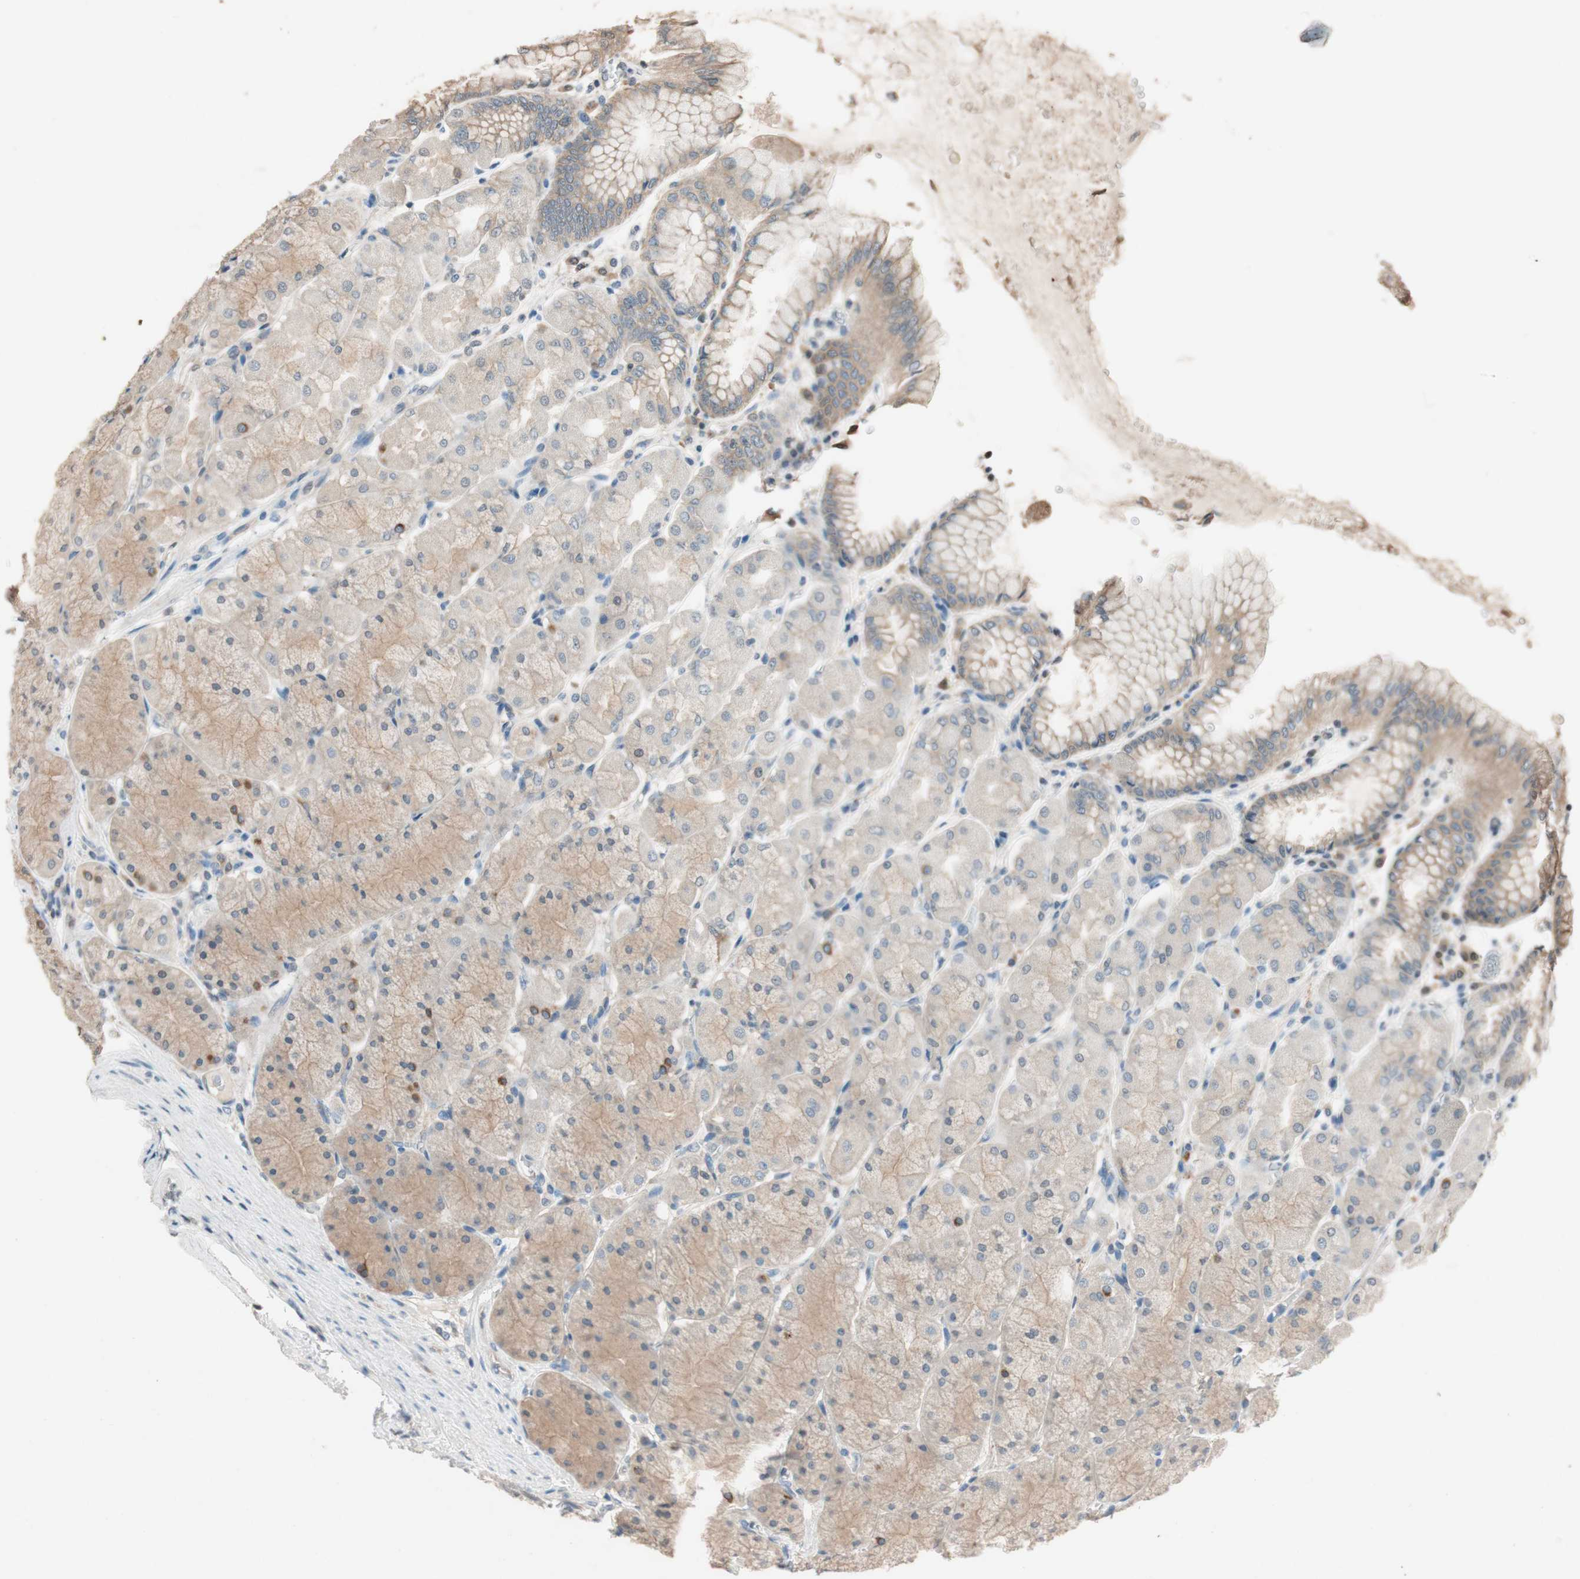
{"staining": {"intensity": "weak", "quantity": ">75%", "location": "cytoplasmic/membranous"}, "tissue": "stomach", "cell_type": "Glandular cells", "image_type": "normal", "snomed": [{"axis": "morphology", "description": "Normal tissue, NOS"}, {"axis": "topography", "description": "Stomach, upper"}], "caption": "Brown immunohistochemical staining in benign human stomach shows weak cytoplasmic/membranous expression in approximately >75% of glandular cells. The staining is performed using DAB brown chromogen to label protein expression. The nuclei are counter-stained blue using hematoxylin.", "gene": "SERPINB5", "patient": {"sex": "female", "age": 56}}